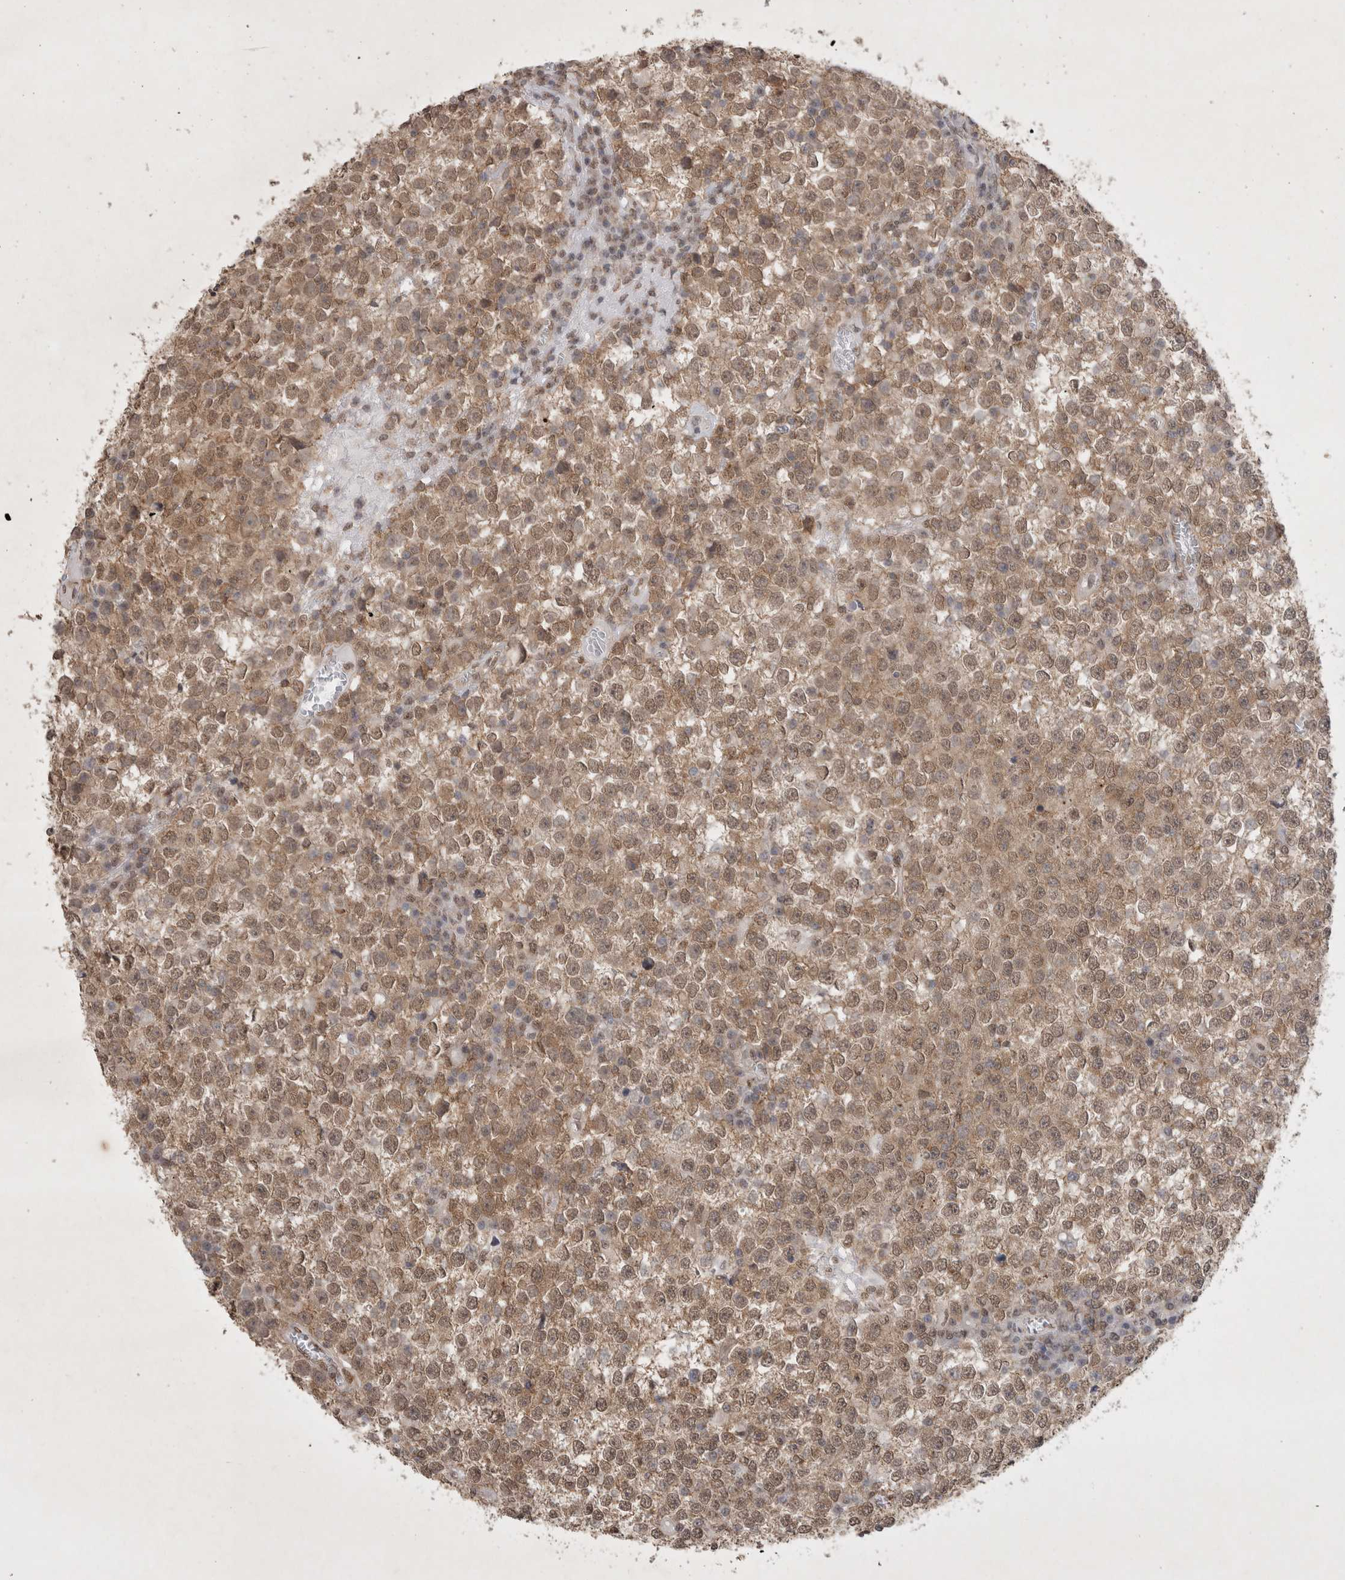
{"staining": {"intensity": "moderate", "quantity": ">75%", "location": "cytoplasmic/membranous"}, "tissue": "testis cancer", "cell_type": "Tumor cells", "image_type": "cancer", "snomed": [{"axis": "morphology", "description": "Seminoma, NOS"}, {"axis": "topography", "description": "Testis"}], "caption": "Seminoma (testis) tissue demonstrates moderate cytoplasmic/membranous staining in about >75% of tumor cells, visualized by immunohistochemistry.", "gene": "WIPF2", "patient": {"sex": "male", "age": 65}}